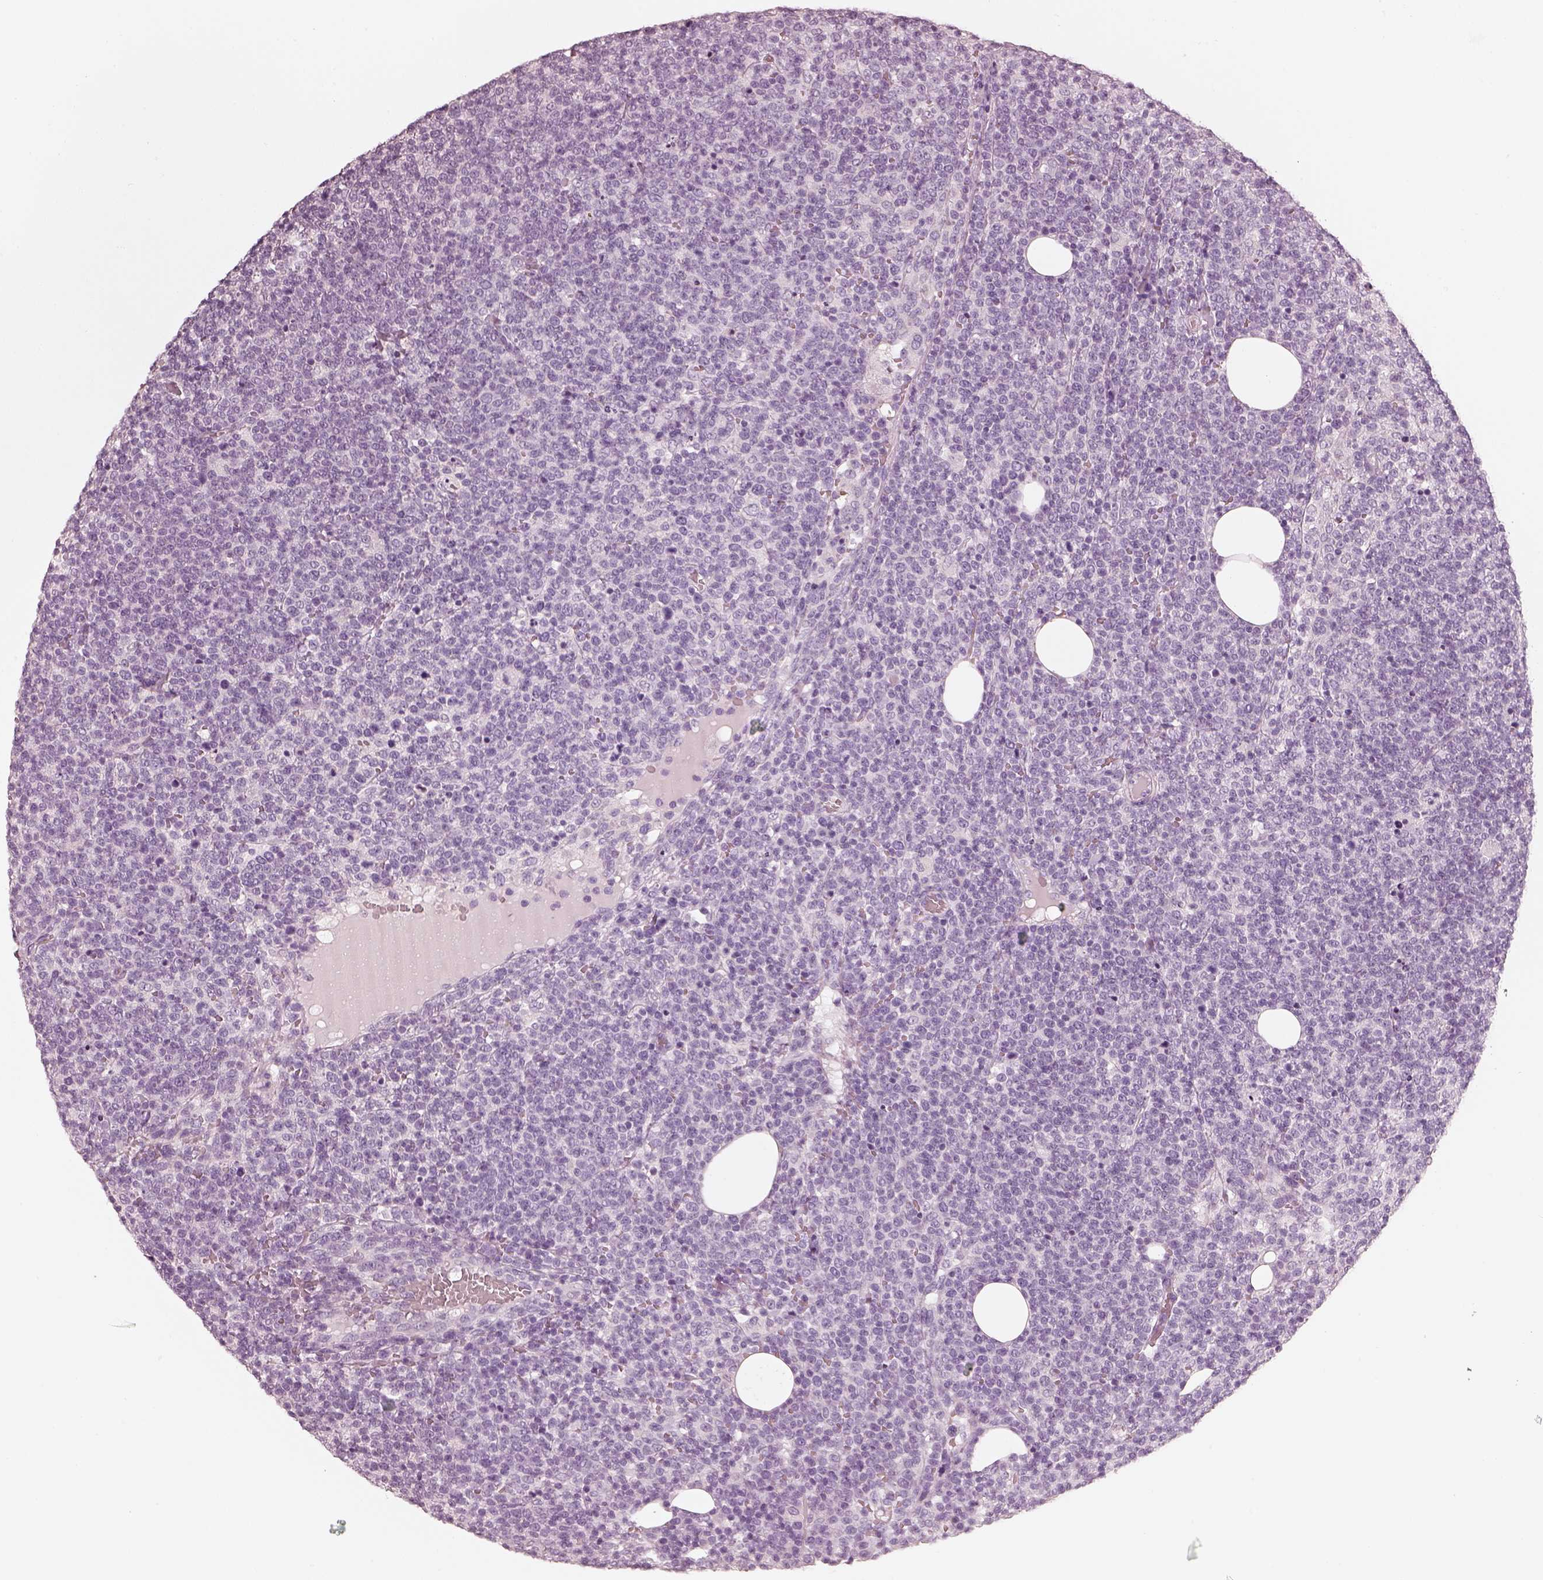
{"staining": {"intensity": "negative", "quantity": "none", "location": "none"}, "tissue": "lymphoma", "cell_type": "Tumor cells", "image_type": "cancer", "snomed": [{"axis": "morphology", "description": "Malignant lymphoma, non-Hodgkin's type, High grade"}, {"axis": "topography", "description": "Lymph node"}], "caption": "Protein analysis of high-grade malignant lymphoma, non-Hodgkin's type demonstrates no significant staining in tumor cells.", "gene": "R3HDML", "patient": {"sex": "male", "age": 61}}